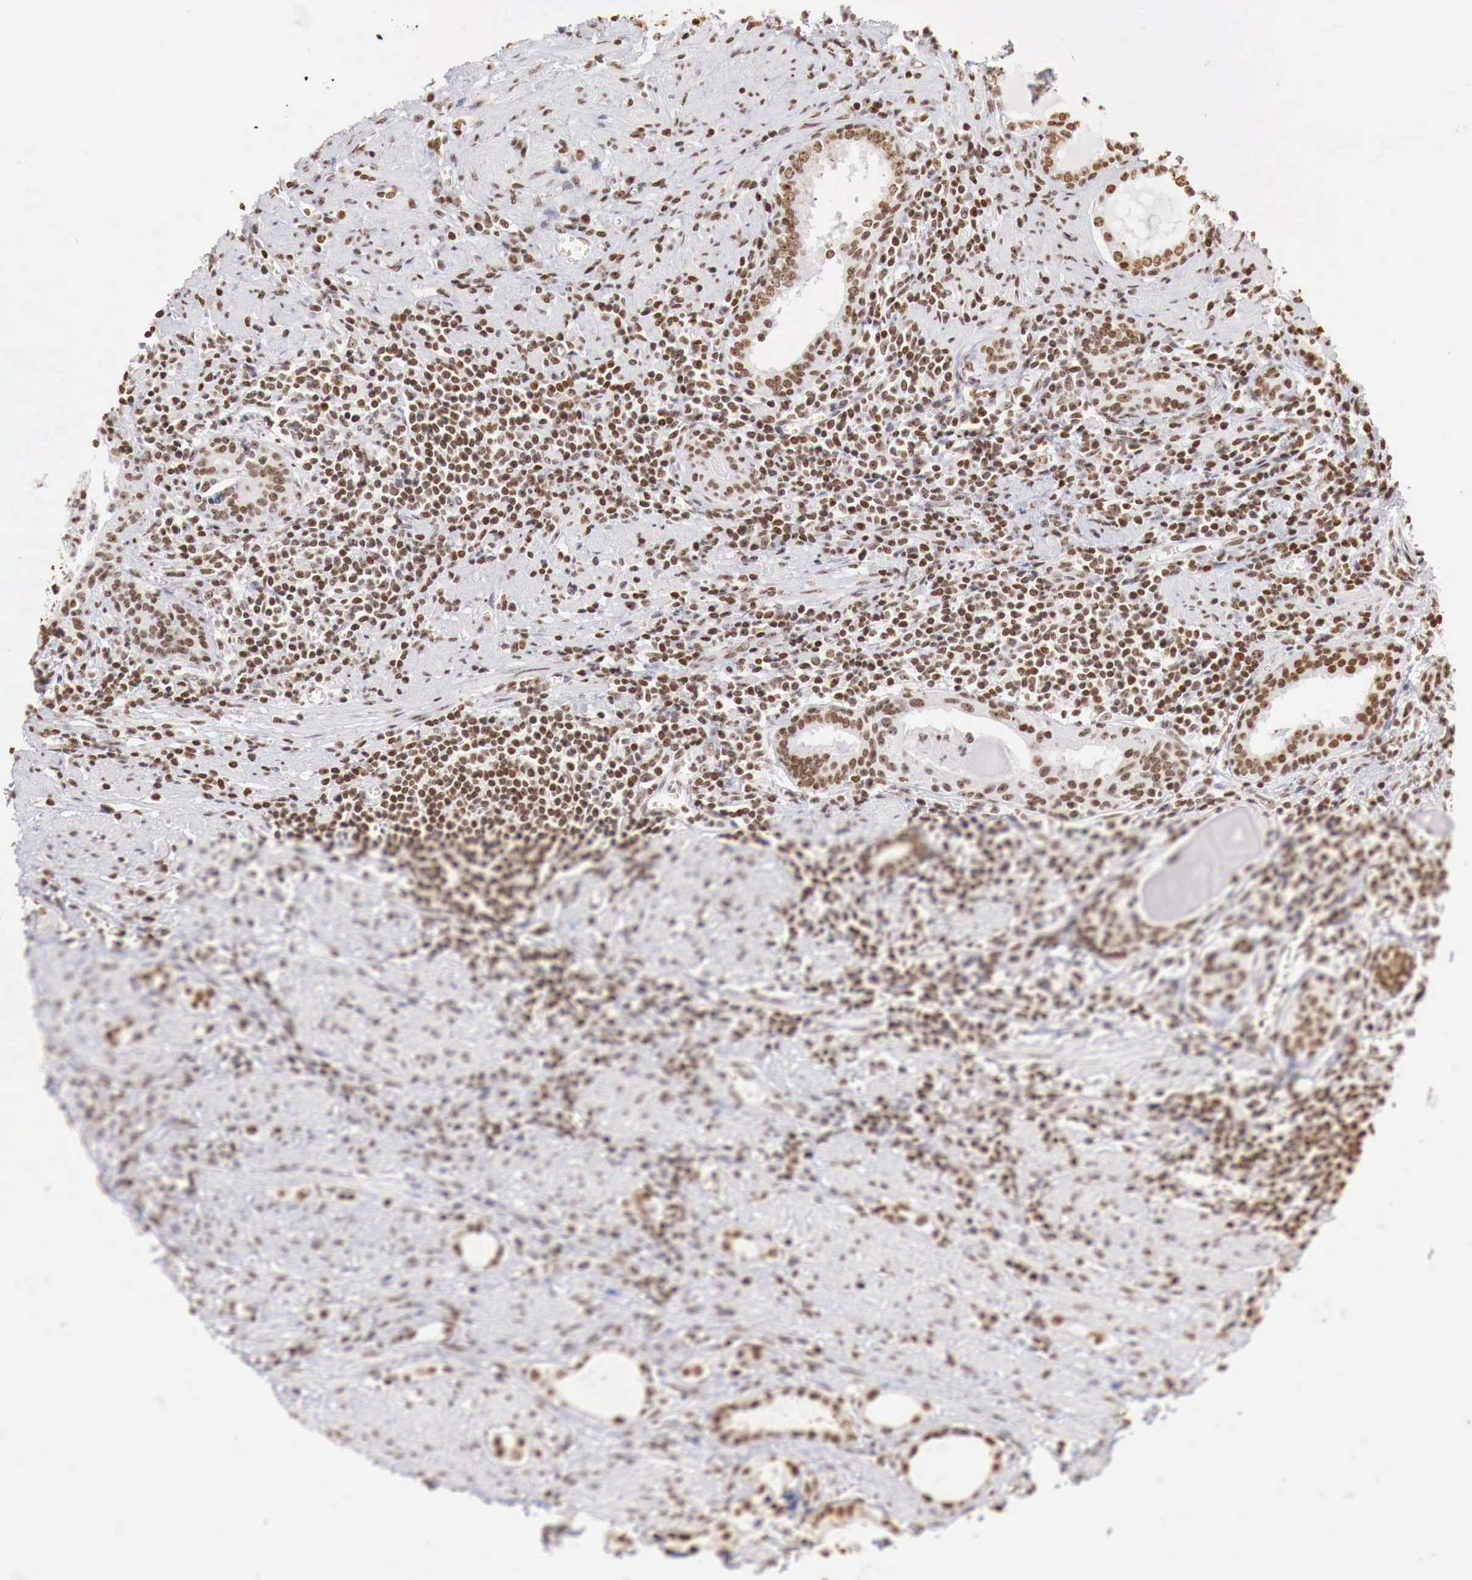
{"staining": {"intensity": "strong", "quantity": ">75%", "location": "nuclear"}, "tissue": "prostate cancer", "cell_type": "Tumor cells", "image_type": "cancer", "snomed": [{"axis": "morphology", "description": "Adenocarcinoma, Medium grade"}, {"axis": "topography", "description": "Prostate"}], "caption": "Prostate cancer (medium-grade adenocarcinoma) stained with a brown dye shows strong nuclear positive staining in about >75% of tumor cells.", "gene": "DKC1", "patient": {"sex": "male", "age": 73}}